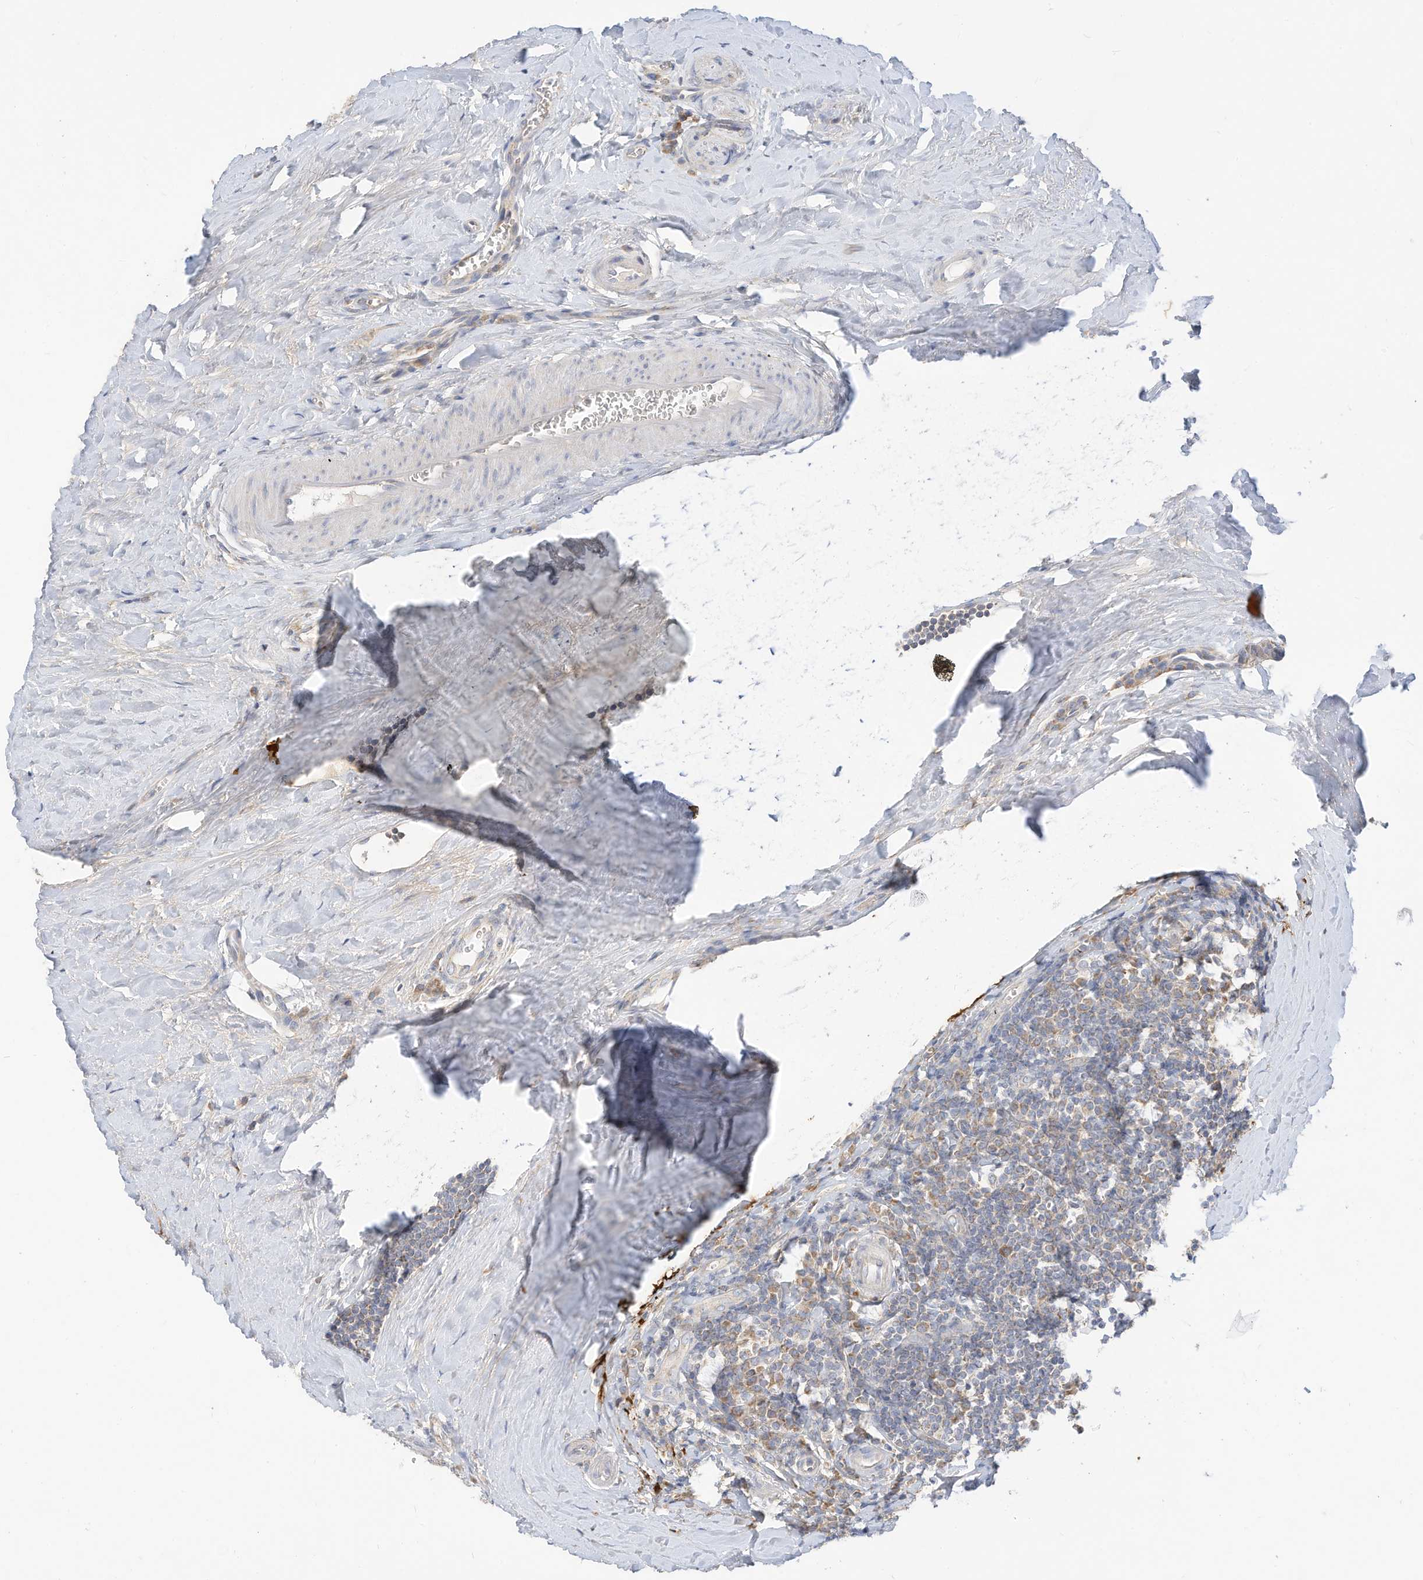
{"staining": {"intensity": "moderate", "quantity": ">75%", "location": "cytoplasmic/membranous"}, "tissue": "tonsil", "cell_type": "Germinal center cells", "image_type": "normal", "snomed": [{"axis": "morphology", "description": "Normal tissue, NOS"}, {"axis": "topography", "description": "Tonsil"}], "caption": "DAB immunohistochemical staining of unremarkable human tonsil reveals moderate cytoplasmic/membranous protein positivity in about >75% of germinal center cells.", "gene": "RHOH", "patient": {"sex": "male", "age": 27}}